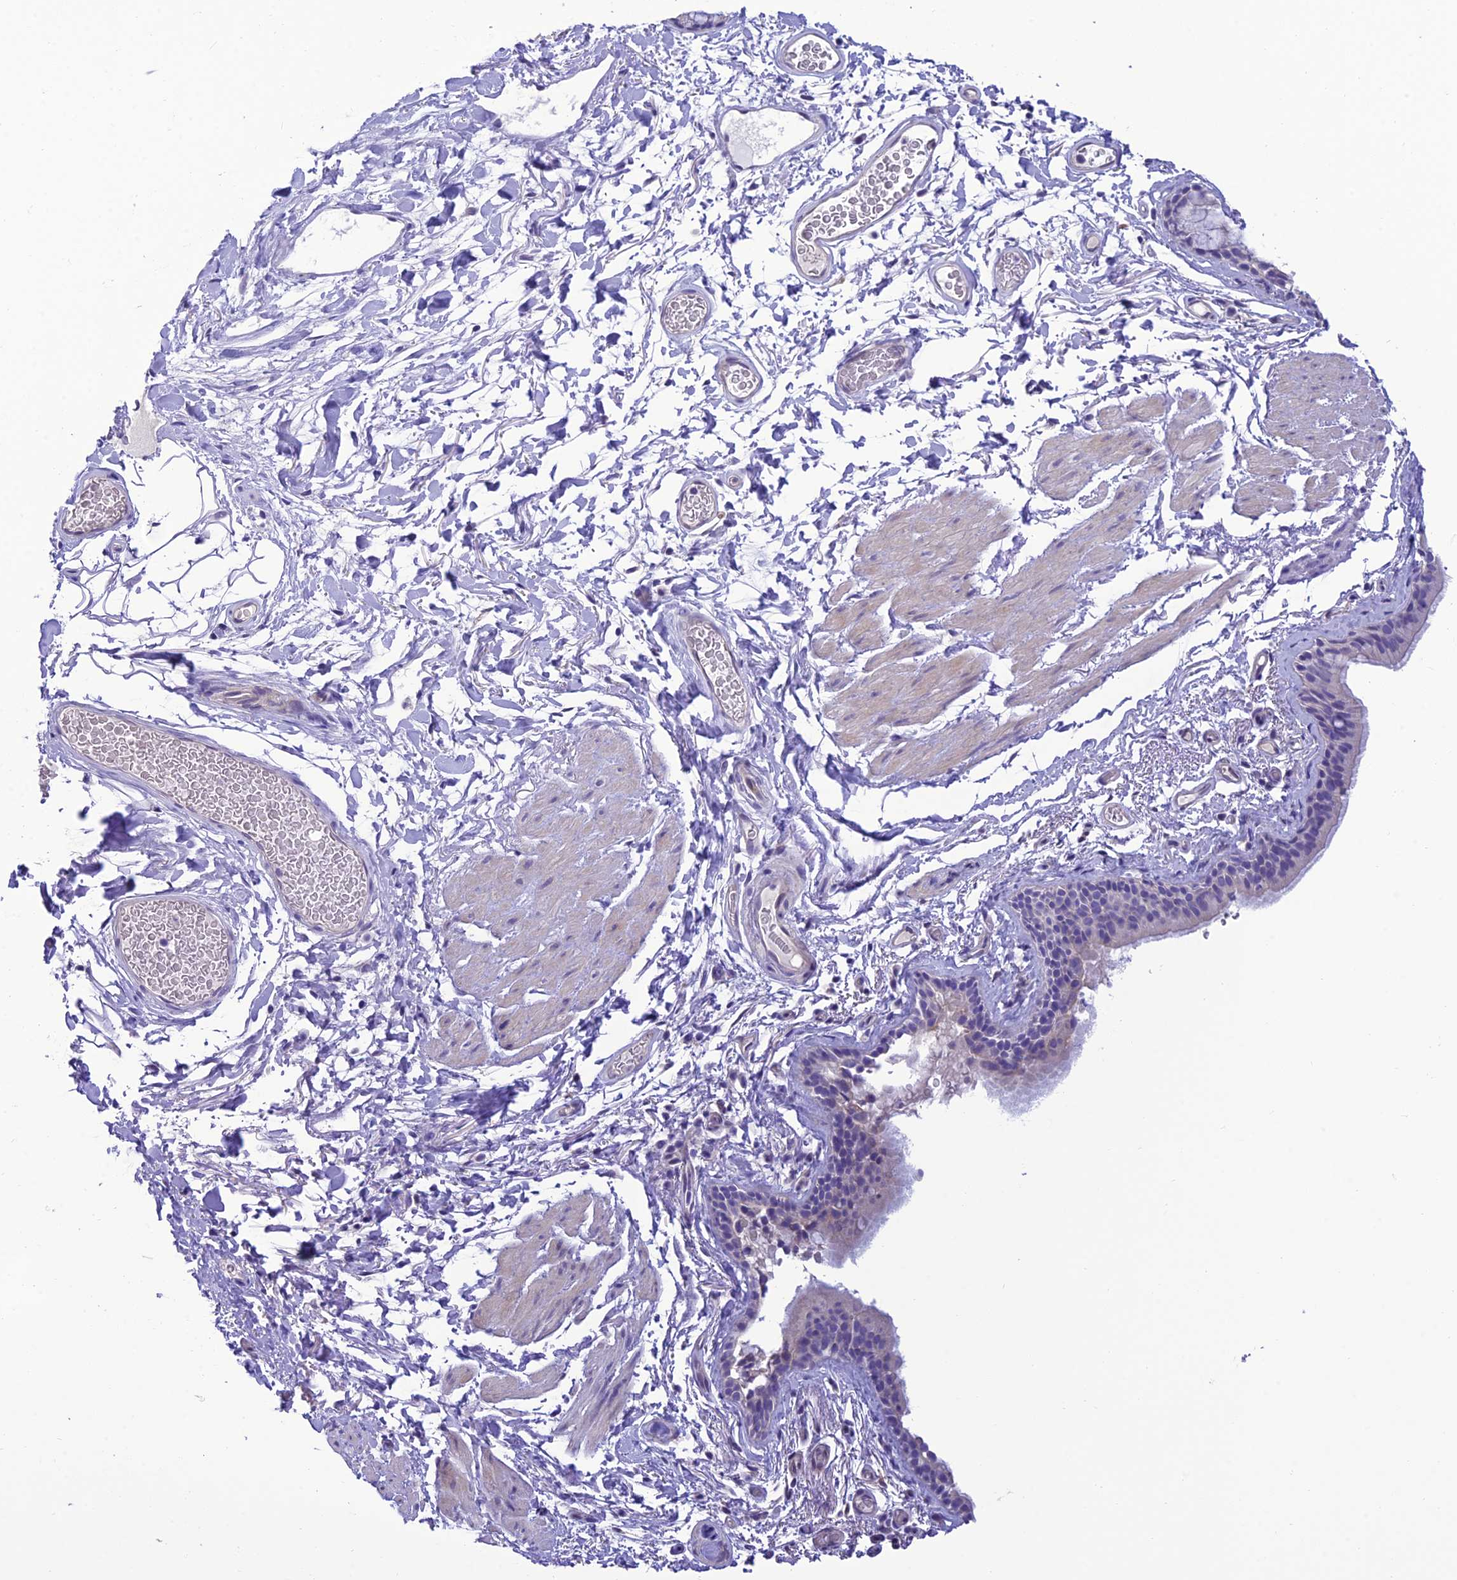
{"staining": {"intensity": "negative", "quantity": "none", "location": "none"}, "tissue": "bronchus", "cell_type": "Respiratory epithelial cells", "image_type": "normal", "snomed": [{"axis": "morphology", "description": "Normal tissue, NOS"}, {"axis": "topography", "description": "Cartilage tissue"}], "caption": "High magnification brightfield microscopy of normal bronchus stained with DAB (3,3'-diaminobenzidine) (brown) and counterstained with hematoxylin (blue): respiratory epithelial cells show no significant positivity. The staining is performed using DAB (3,3'-diaminobenzidine) brown chromogen with nuclei counter-stained in using hematoxylin.", "gene": "C17orf67", "patient": {"sex": "male", "age": 63}}